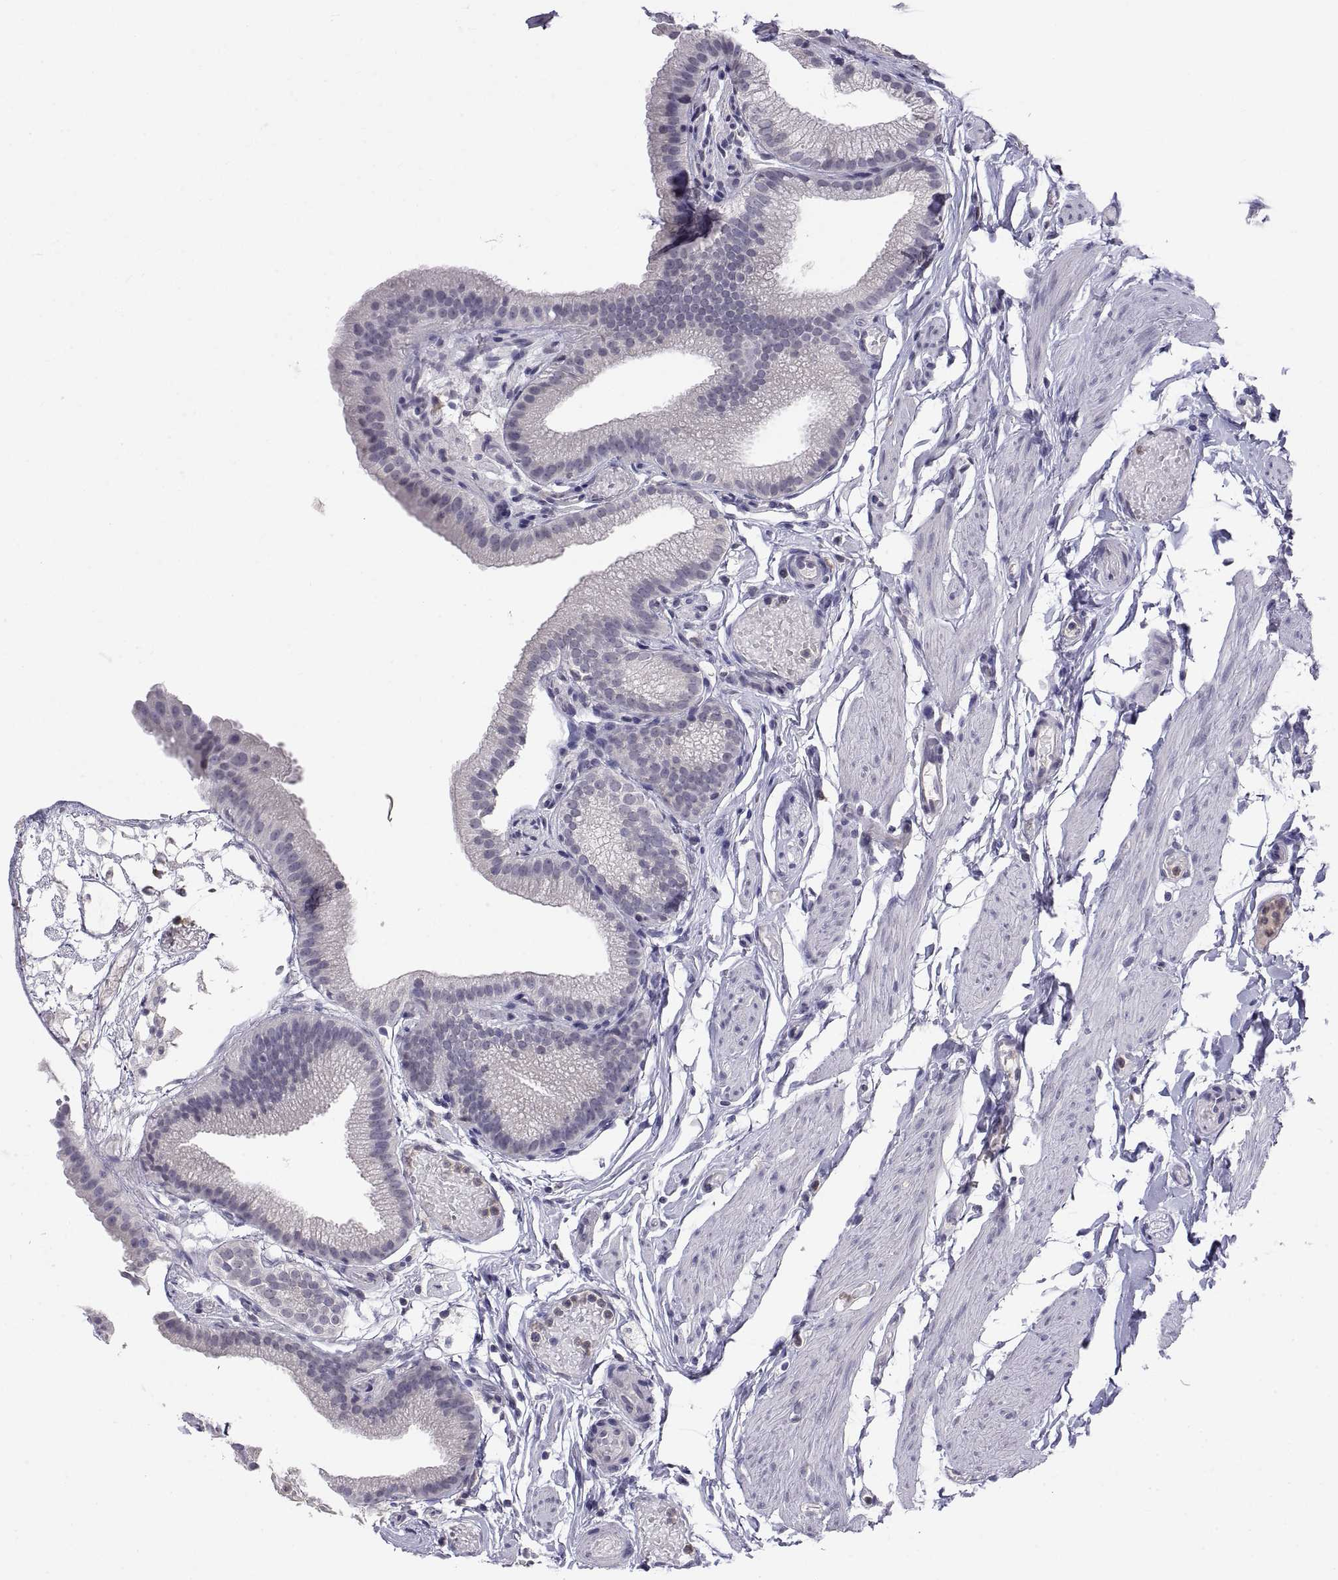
{"staining": {"intensity": "negative", "quantity": "none", "location": "none"}, "tissue": "gallbladder", "cell_type": "Glandular cells", "image_type": "normal", "snomed": [{"axis": "morphology", "description": "Normal tissue, NOS"}, {"axis": "topography", "description": "Gallbladder"}], "caption": "Protein analysis of normal gallbladder exhibits no significant expression in glandular cells. (DAB immunohistochemistry (IHC) with hematoxylin counter stain).", "gene": "PKP1", "patient": {"sex": "female", "age": 45}}